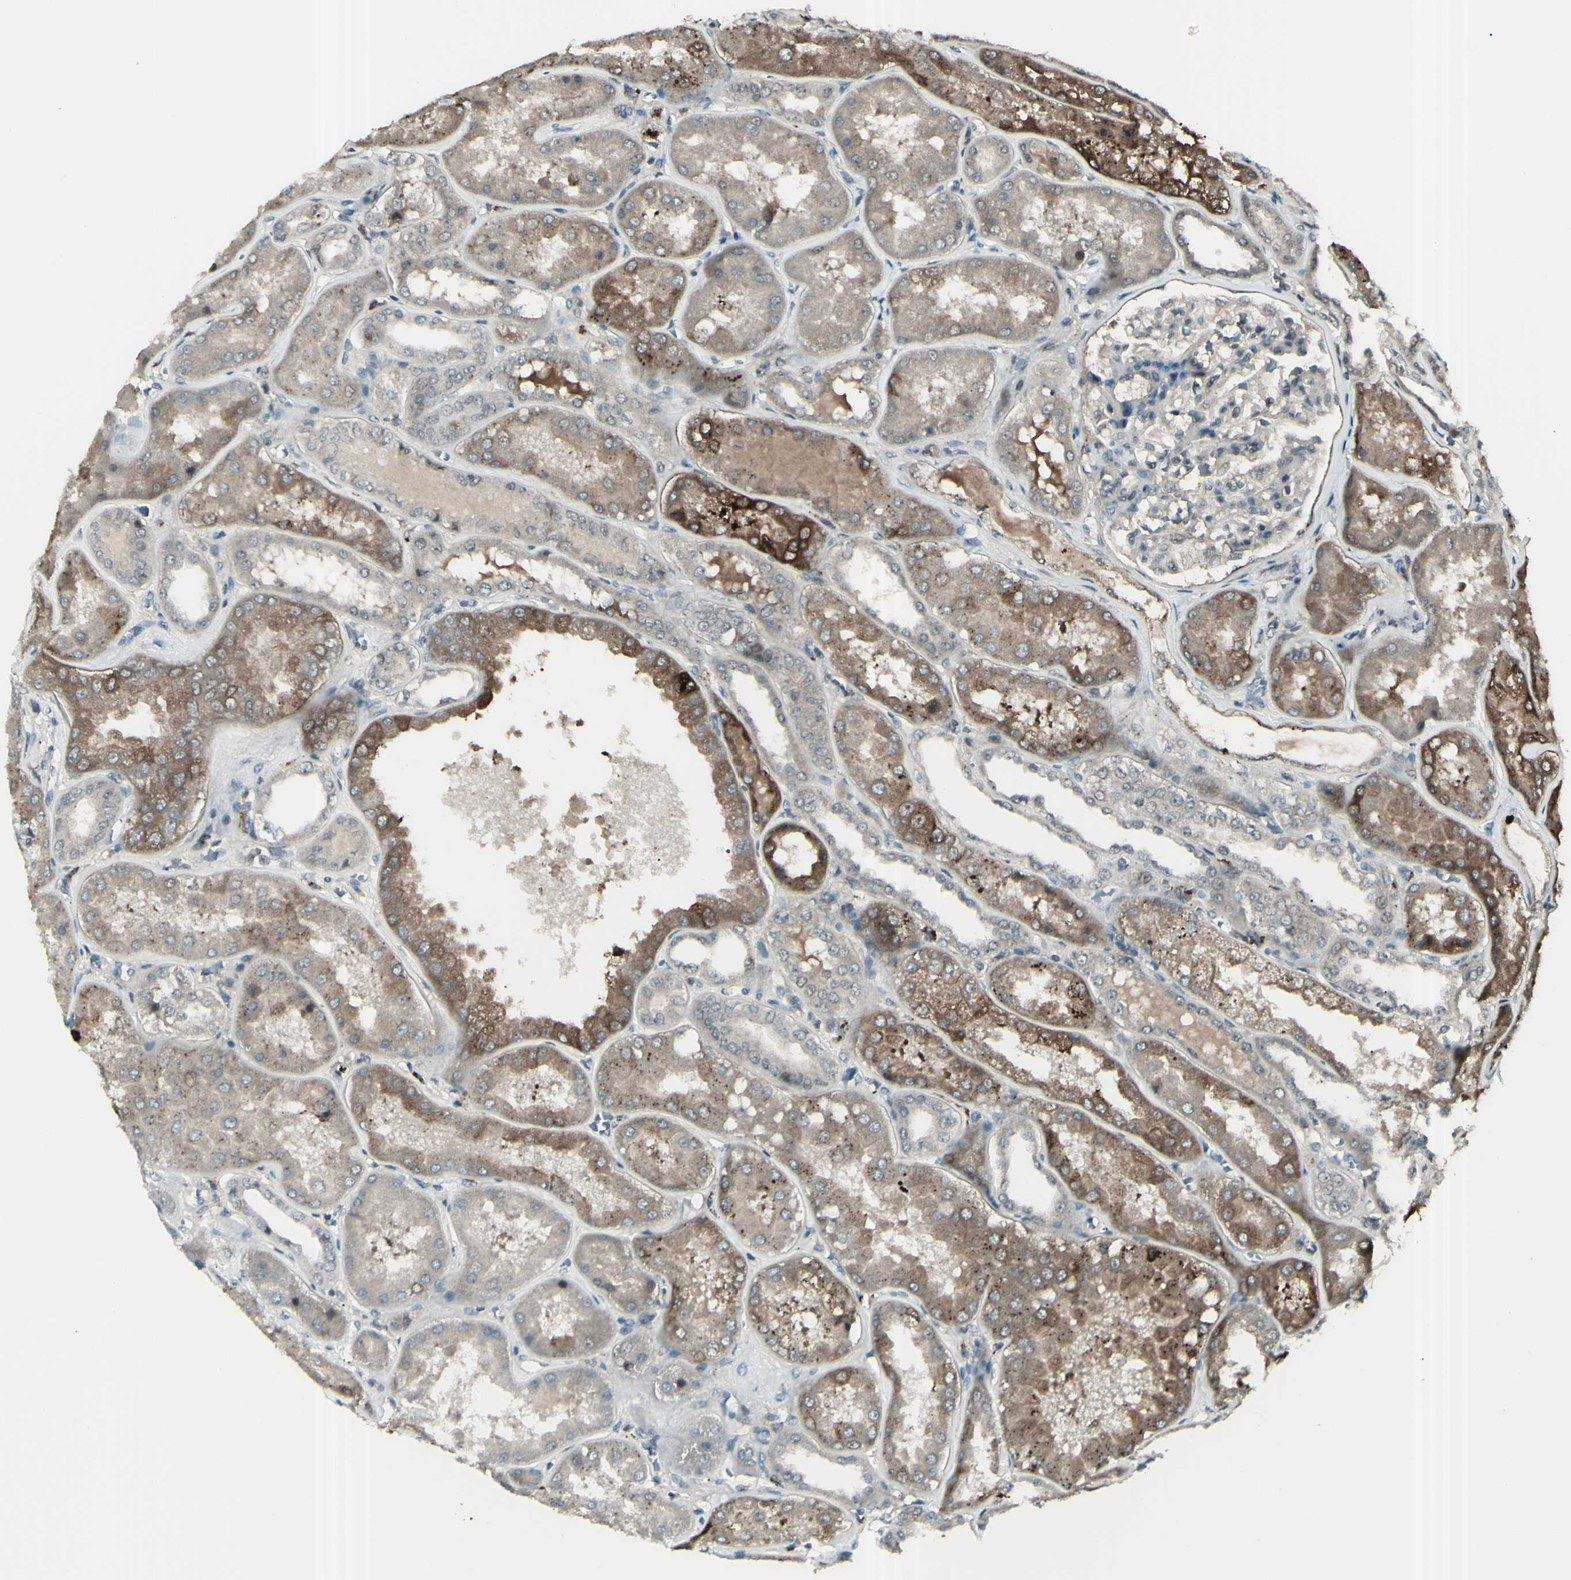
{"staining": {"intensity": "weak", "quantity": ">75%", "location": "cytoplasmic/membranous"}, "tissue": "kidney", "cell_type": "Cells in glomeruli", "image_type": "normal", "snomed": [{"axis": "morphology", "description": "Normal tissue, NOS"}, {"axis": "topography", "description": "Kidney"}], "caption": "Kidney stained with immunohistochemistry (IHC) shows weak cytoplasmic/membranous staining in approximately >75% of cells in glomeruli.", "gene": "GNAS", "patient": {"sex": "female", "age": 56}}